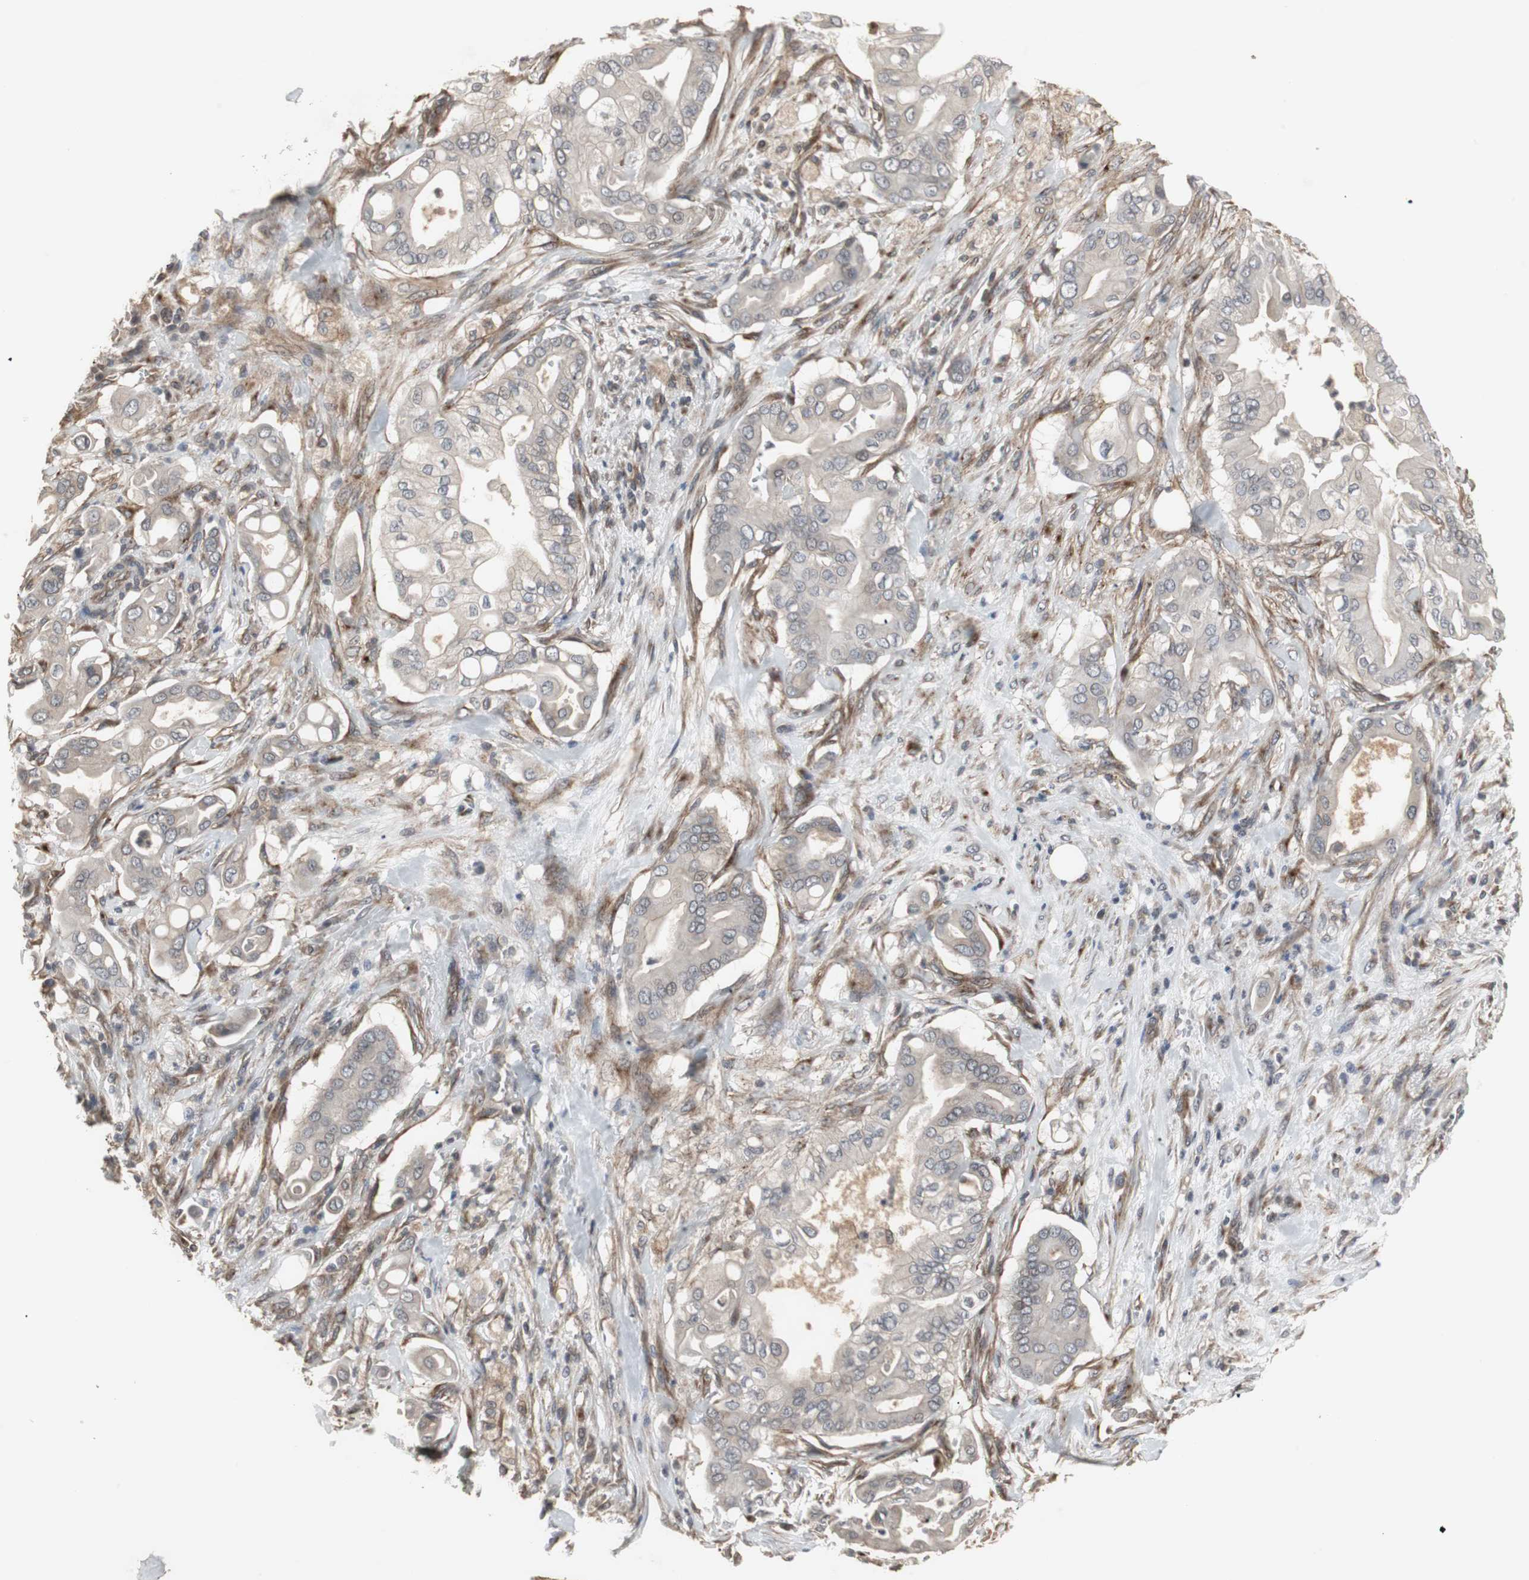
{"staining": {"intensity": "weak", "quantity": "<25%", "location": "cytoplasmic/membranous"}, "tissue": "liver cancer", "cell_type": "Tumor cells", "image_type": "cancer", "snomed": [{"axis": "morphology", "description": "Cholangiocarcinoma"}, {"axis": "topography", "description": "Liver"}], "caption": "Histopathology image shows no protein positivity in tumor cells of liver cholangiocarcinoma tissue.", "gene": "ATP2B2", "patient": {"sex": "female", "age": 68}}